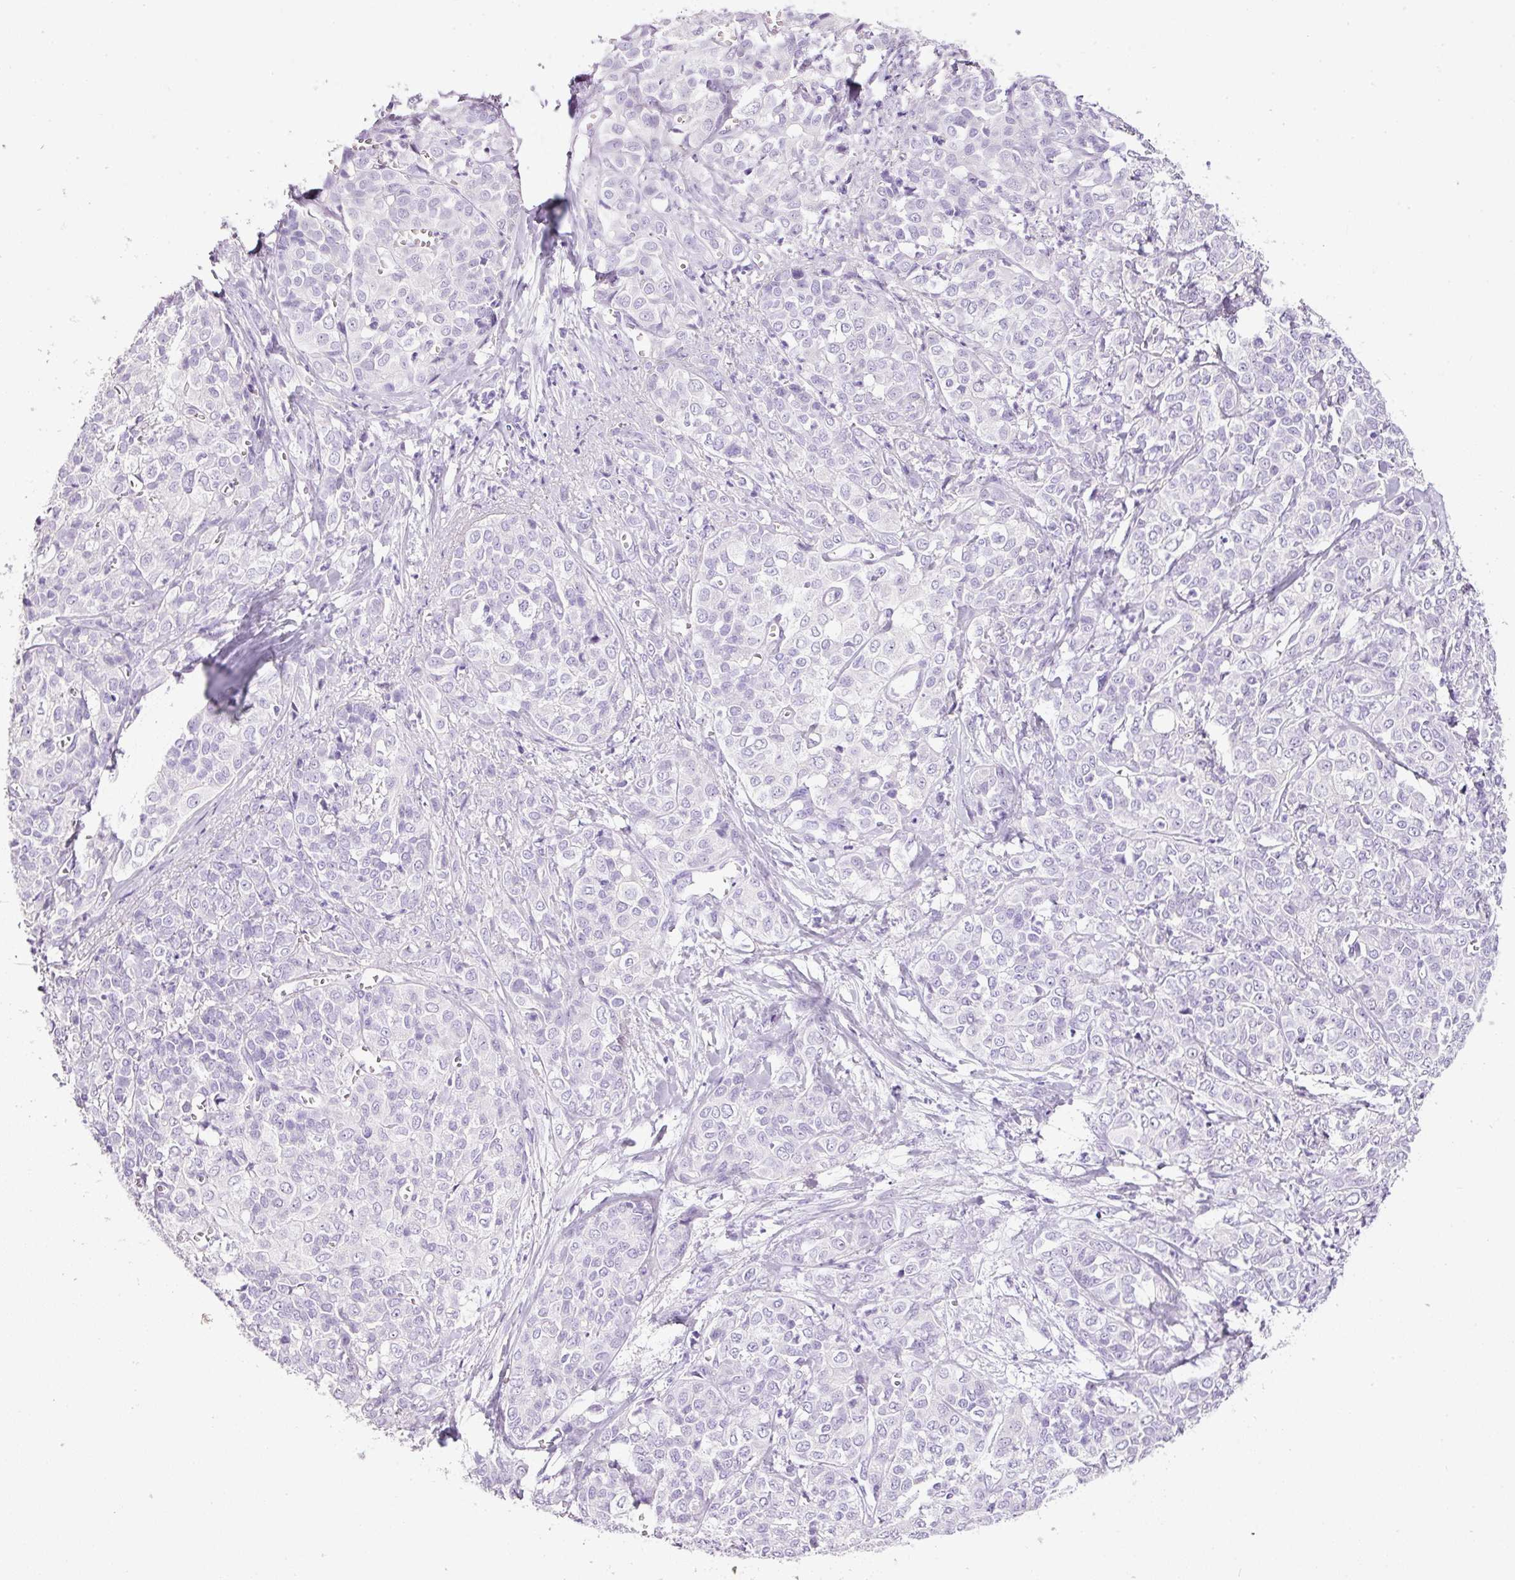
{"staining": {"intensity": "negative", "quantity": "none", "location": "none"}, "tissue": "liver cancer", "cell_type": "Tumor cells", "image_type": "cancer", "snomed": [{"axis": "morphology", "description": "Cholangiocarcinoma"}, {"axis": "topography", "description": "Liver"}], "caption": "Immunohistochemistry histopathology image of human cholangiocarcinoma (liver) stained for a protein (brown), which reveals no staining in tumor cells.", "gene": "BSND", "patient": {"sex": "female", "age": 77}}